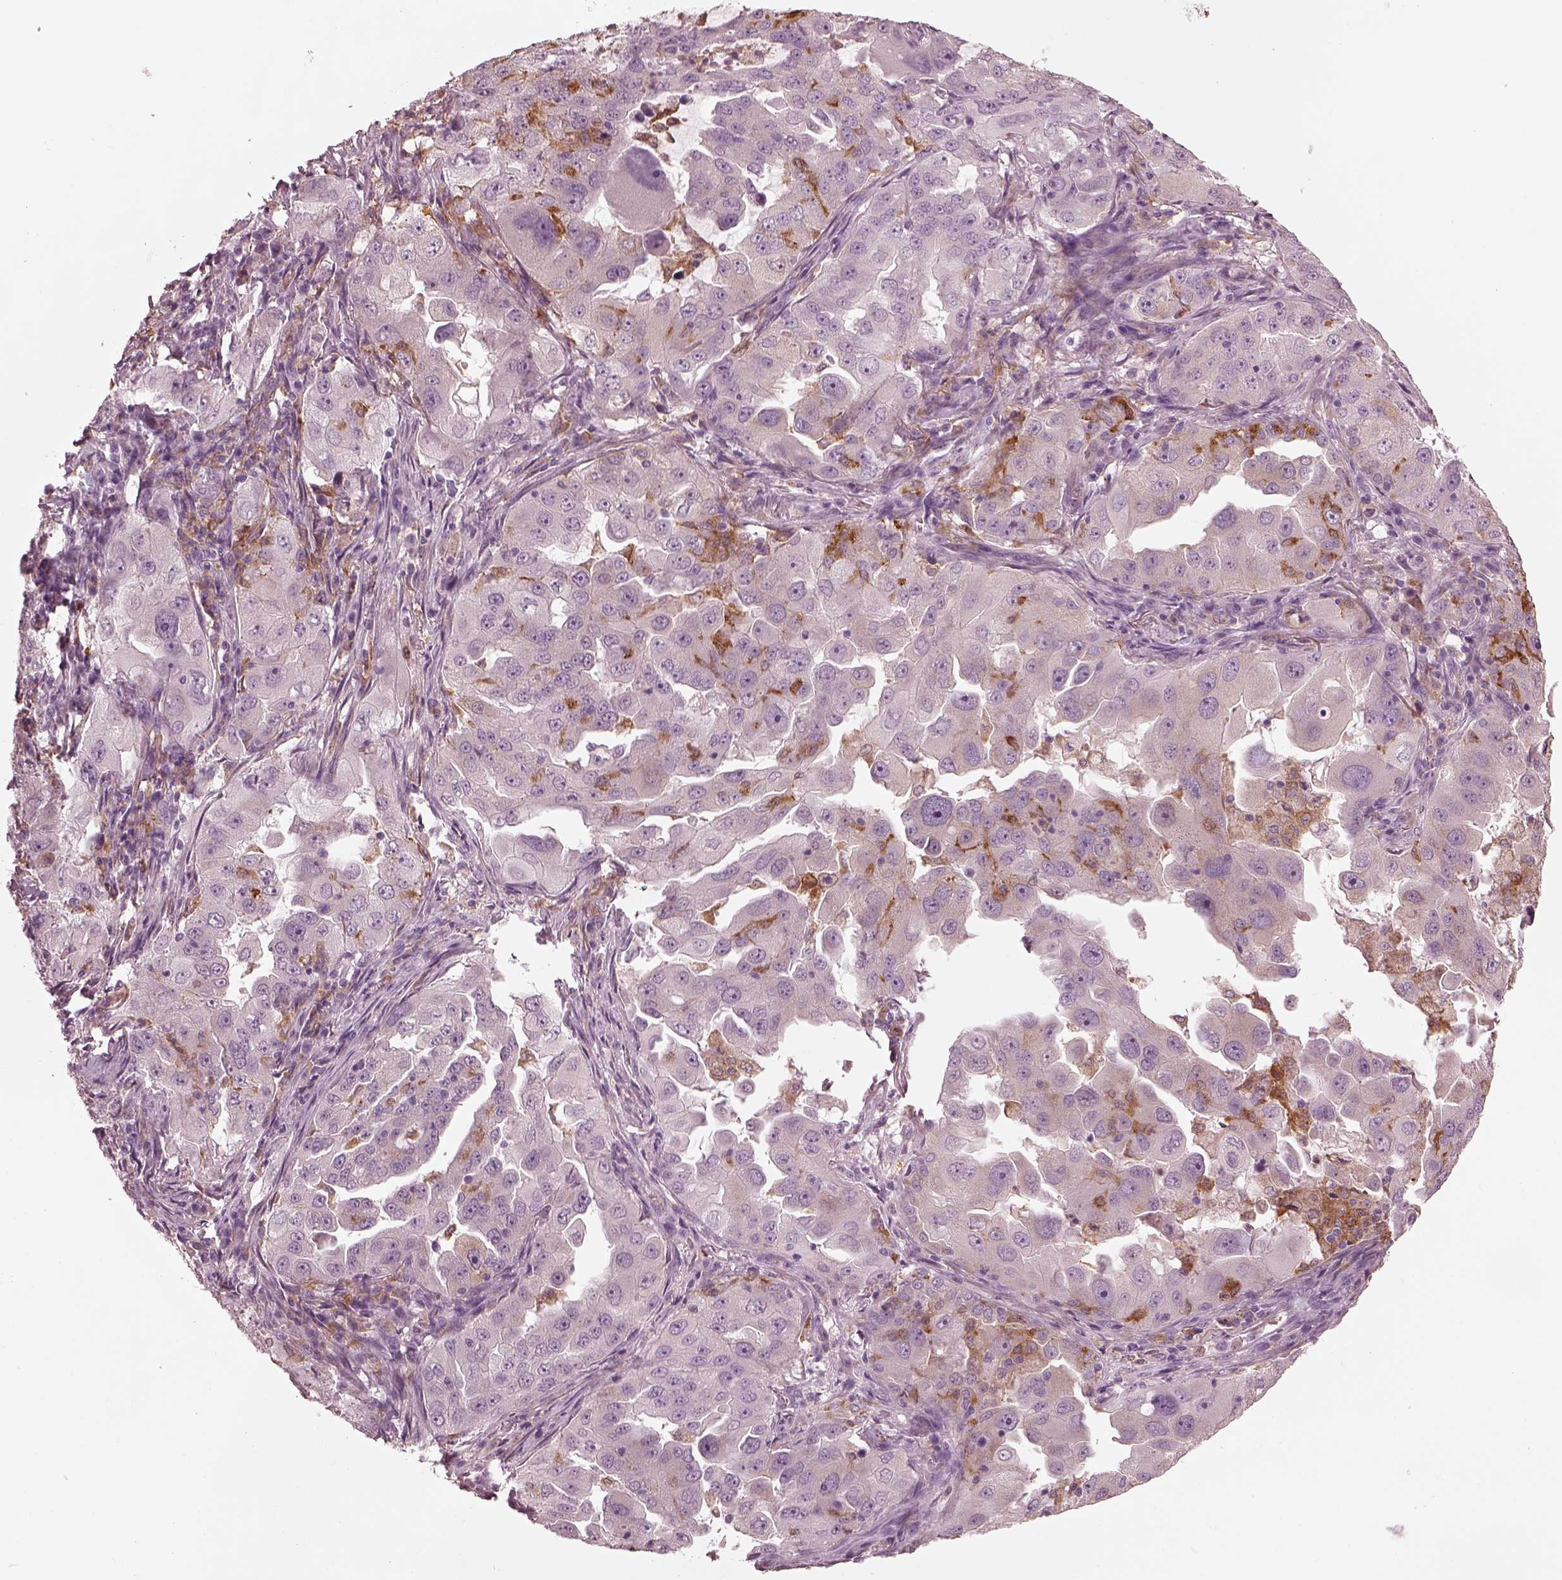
{"staining": {"intensity": "negative", "quantity": "none", "location": "none"}, "tissue": "lung cancer", "cell_type": "Tumor cells", "image_type": "cancer", "snomed": [{"axis": "morphology", "description": "Adenocarcinoma, NOS"}, {"axis": "topography", "description": "Lung"}], "caption": "This is an immunohistochemistry (IHC) histopathology image of adenocarcinoma (lung). There is no positivity in tumor cells.", "gene": "PSTPIP2", "patient": {"sex": "female", "age": 61}}